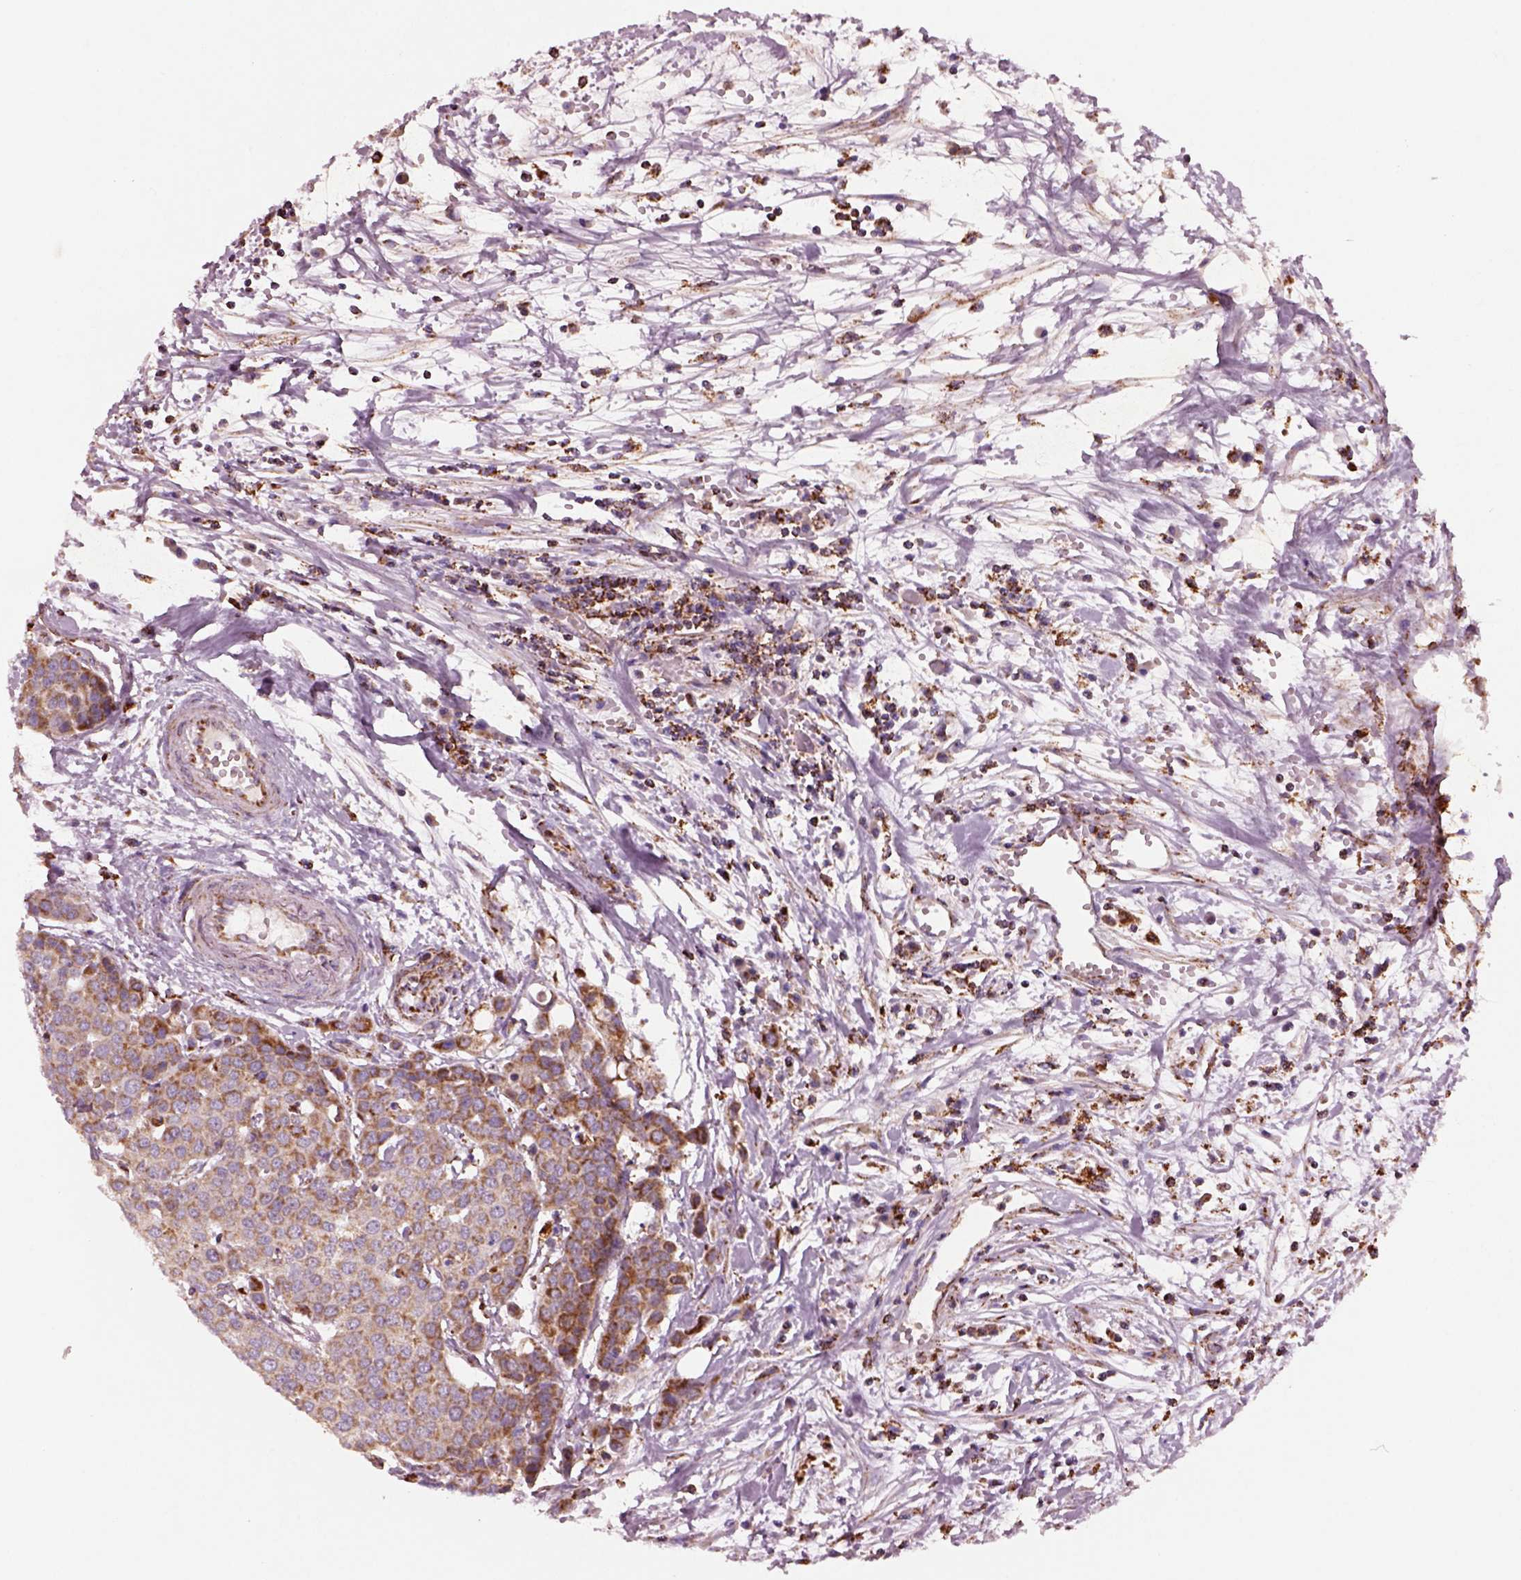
{"staining": {"intensity": "moderate", "quantity": ">75%", "location": "cytoplasmic/membranous"}, "tissue": "carcinoid", "cell_type": "Tumor cells", "image_type": "cancer", "snomed": [{"axis": "morphology", "description": "Carcinoid, malignant, NOS"}, {"axis": "topography", "description": "Colon"}], "caption": "There is medium levels of moderate cytoplasmic/membranous expression in tumor cells of carcinoid (malignant), as demonstrated by immunohistochemical staining (brown color).", "gene": "SLC25A24", "patient": {"sex": "male", "age": 81}}